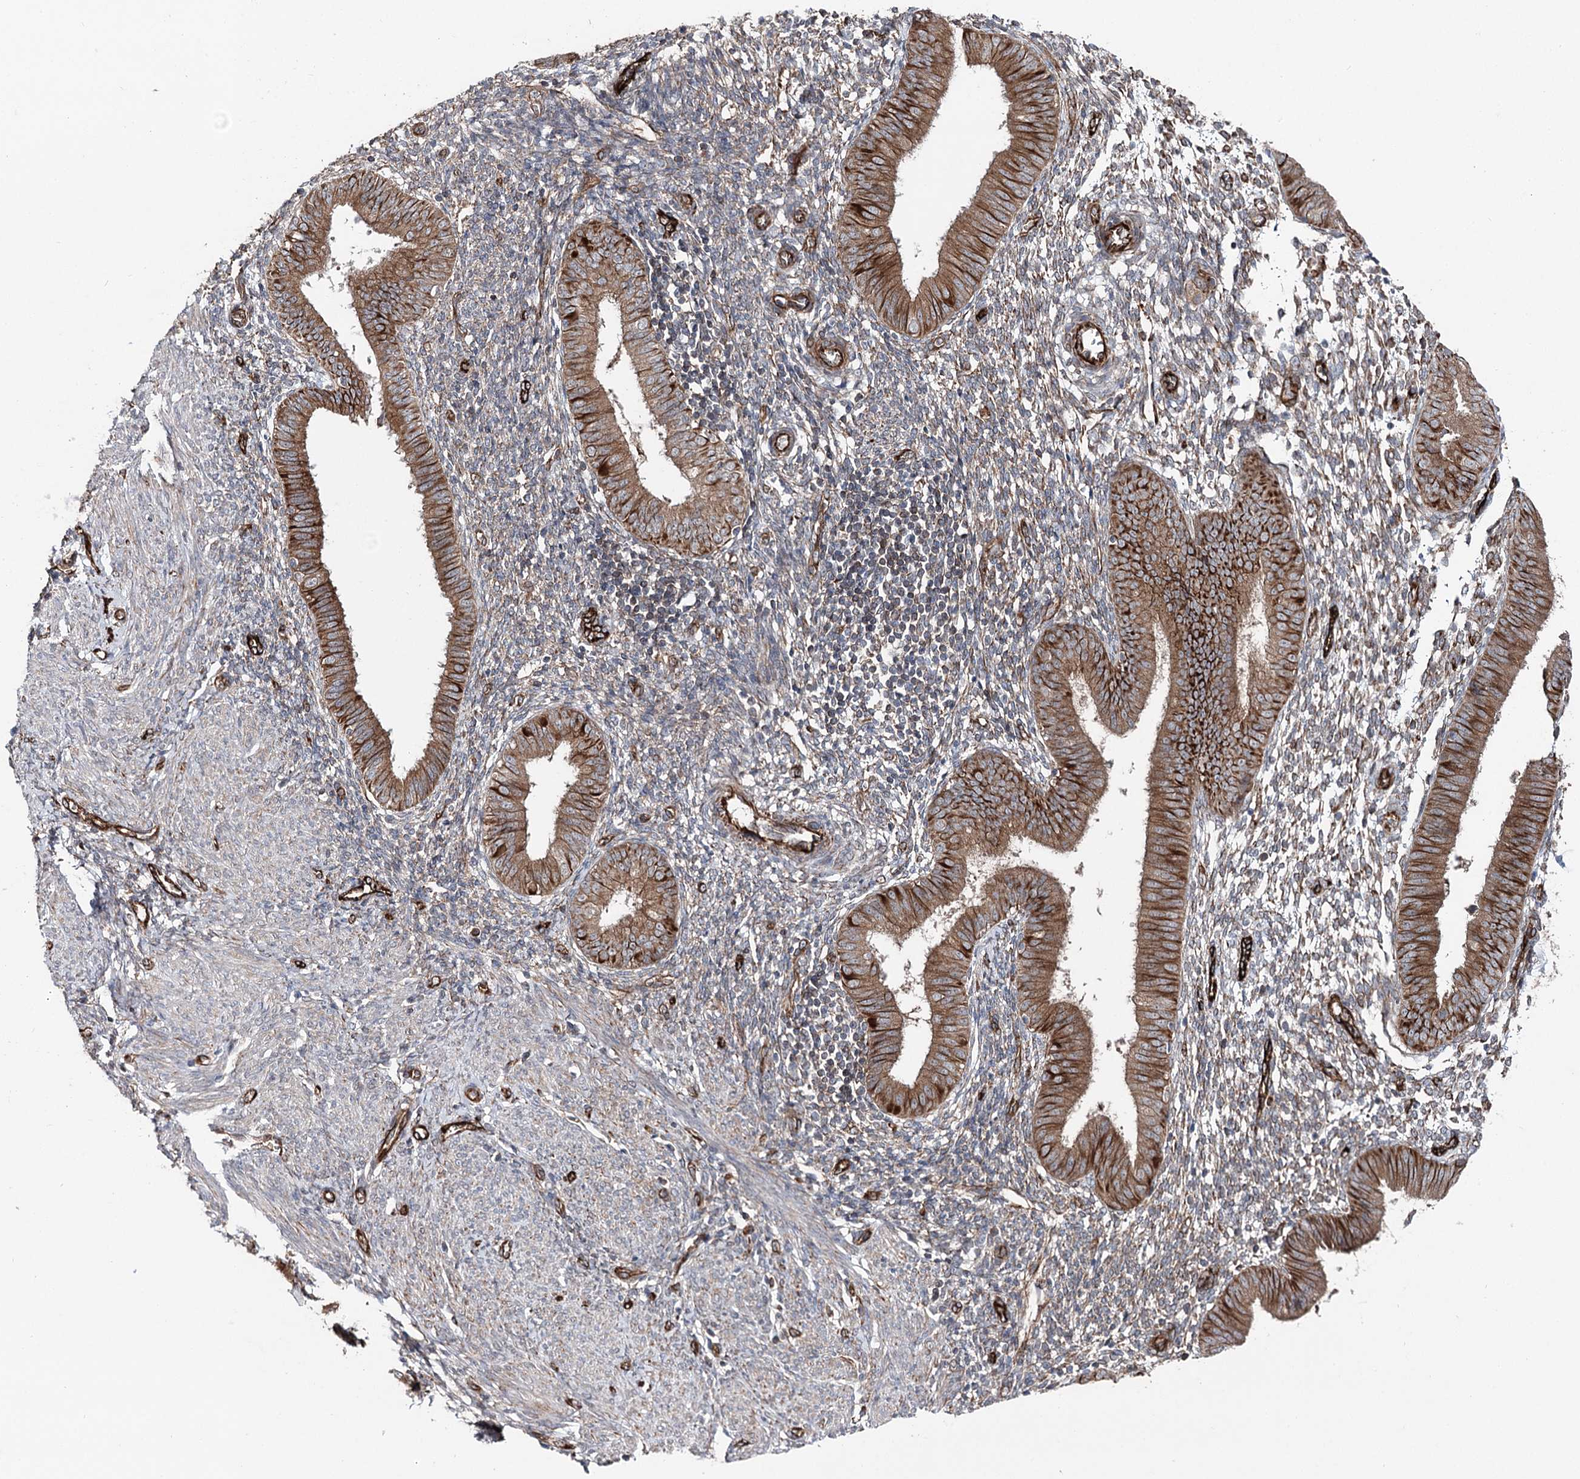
{"staining": {"intensity": "weak", "quantity": "25%-75%", "location": "cytoplasmic/membranous"}, "tissue": "endometrium", "cell_type": "Cells in endometrial stroma", "image_type": "normal", "snomed": [{"axis": "morphology", "description": "Normal tissue, NOS"}, {"axis": "topography", "description": "Uterus"}, {"axis": "topography", "description": "Endometrium"}], "caption": "Immunohistochemical staining of unremarkable human endometrium displays weak cytoplasmic/membranous protein positivity in about 25%-75% of cells in endometrial stroma. The staining is performed using DAB (3,3'-diaminobenzidine) brown chromogen to label protein expression. The nuclei are counter-stained blue using hematoxylin.", "gene": "MIB1", "patient": {"sex": "female", "age": 48}}